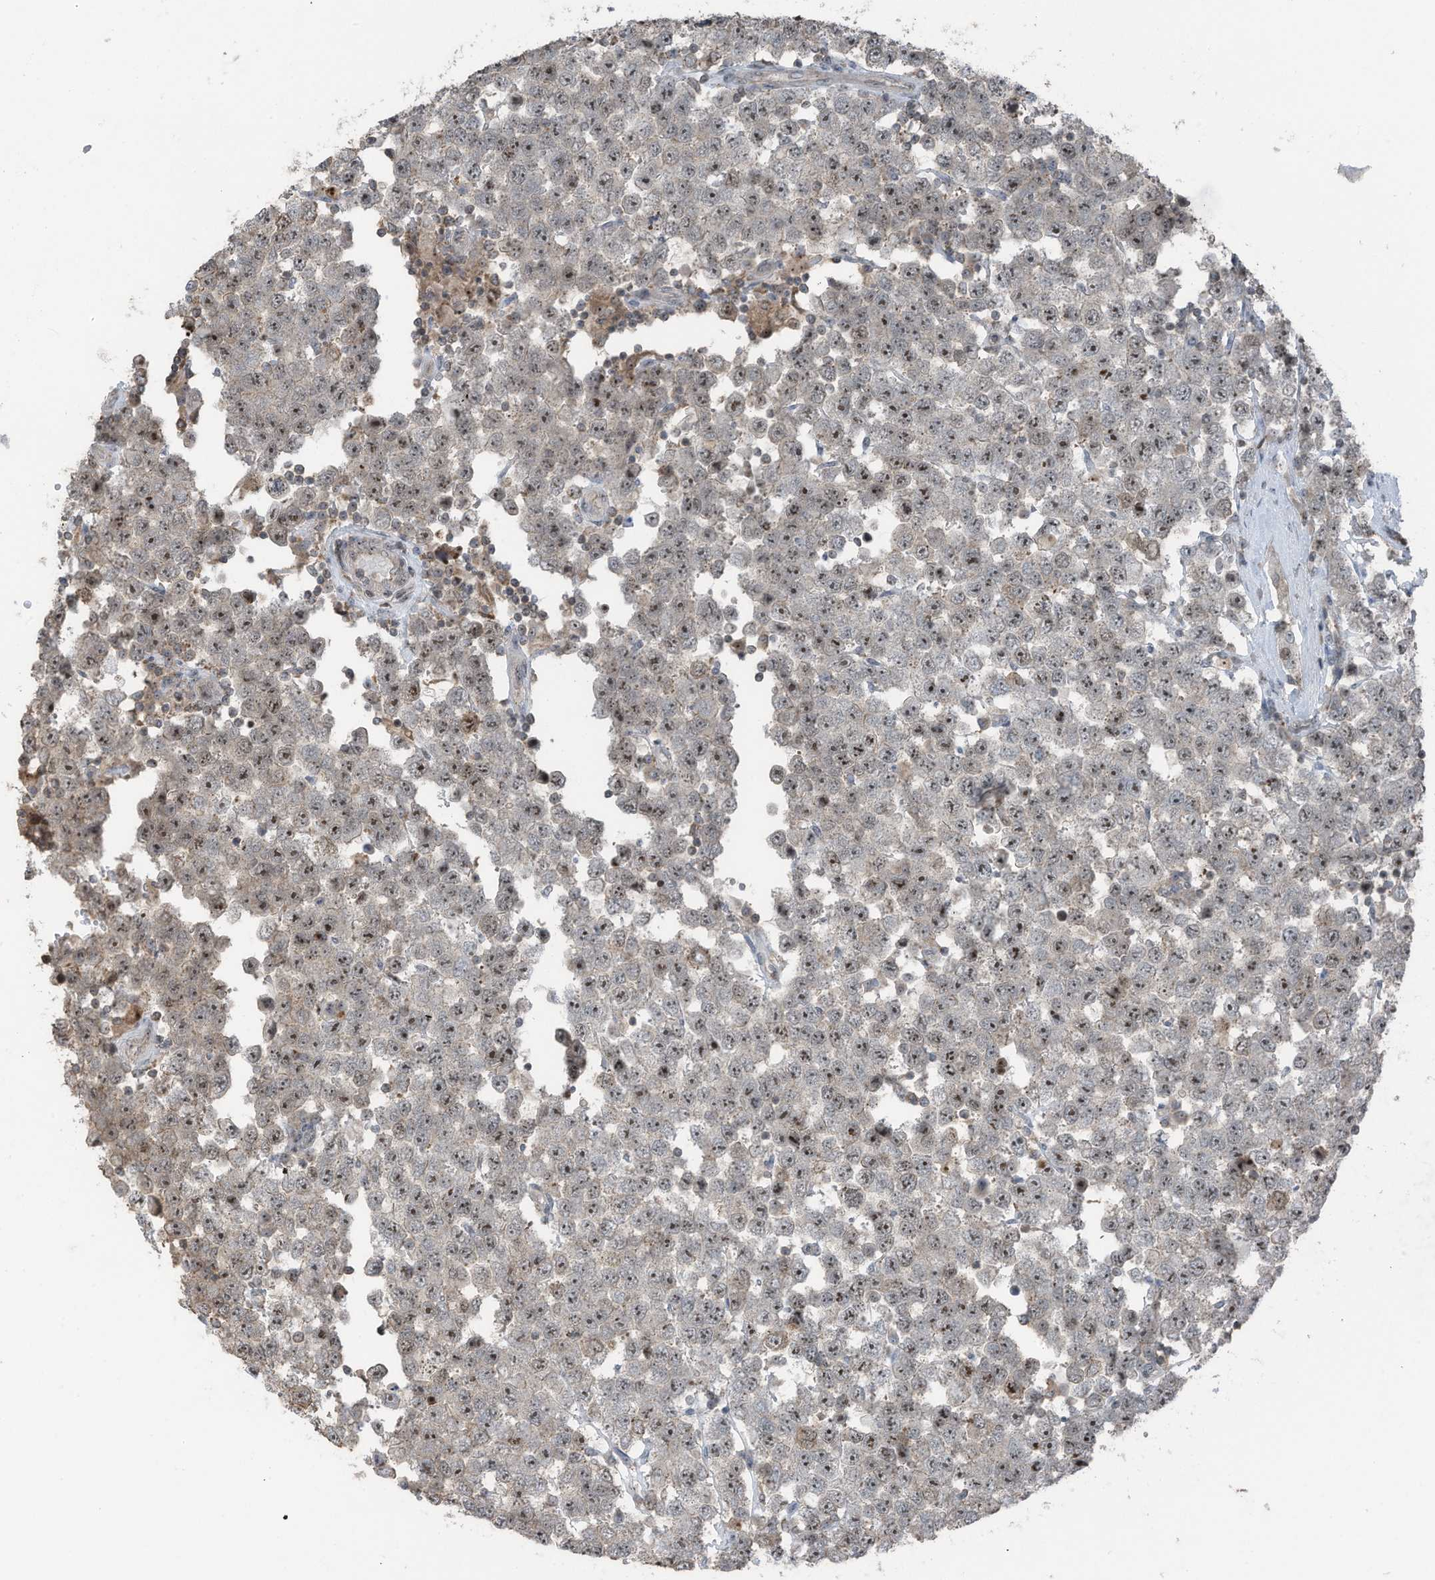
{"staining": {"intensity": "strong", "quantity": ">75%", "location": "nuclear"}, "tissue": "testis cancer", "cell_type": "Tumor cells", "image_type": "cancer", "snomed": [{"axis": "morphology", "description": "Seminoma, NOS"}, {"axis": "topography", "description": "Testis"}], "caption": "Testis cancer (seminoma) tissue demonstrates strong nuclear expression in about >75% of tumor cells, visualized by immunohistochemistry. (brown staining indicates protein expression, while blue staining denotes nuclei).", "gene": "UTP3", "patient": {"sex": "male", "age": 28}}